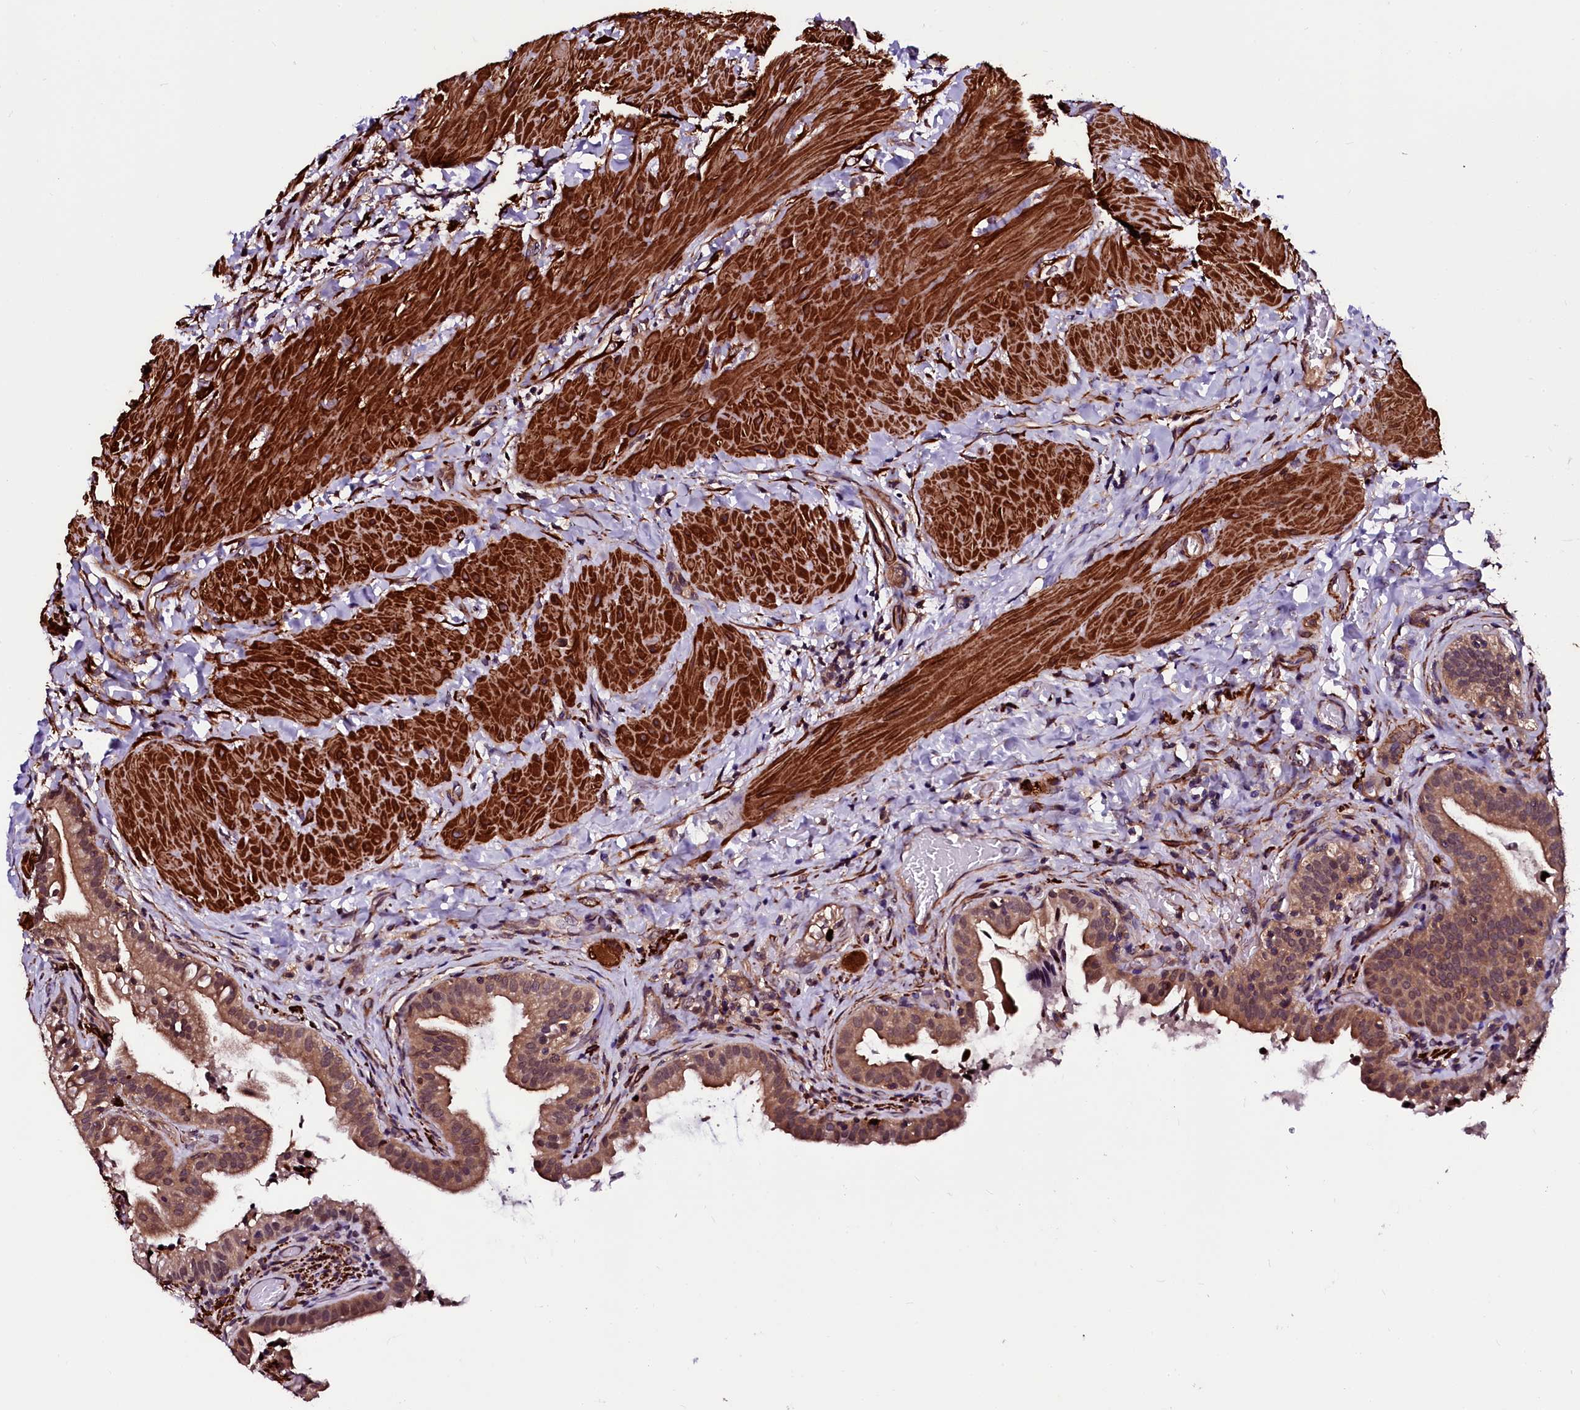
{"staining": {"intensity": "strong", "quantity": ">75%", "location": "cytoplasmic/membranous,nuclear"}, "tissue": "gallbladder", "cell_type": "Glandular cells", "image_type": "normal", "snomed": [{"axis": "morphology", "description": "Normal tissue, NOS"}, {"axis": "topography", "description": "Gallbladder"}], "caption": "A high amount of strong cytoplasmic/membranous,nuclear staining is identified in approximately >75% of glandular cells in unremarkable gallbladder. (Brightfield microscopy of DAB IHC at high magnification).", "gene": "N4BP1", "patient": {"sex": "male", "age": 24}}